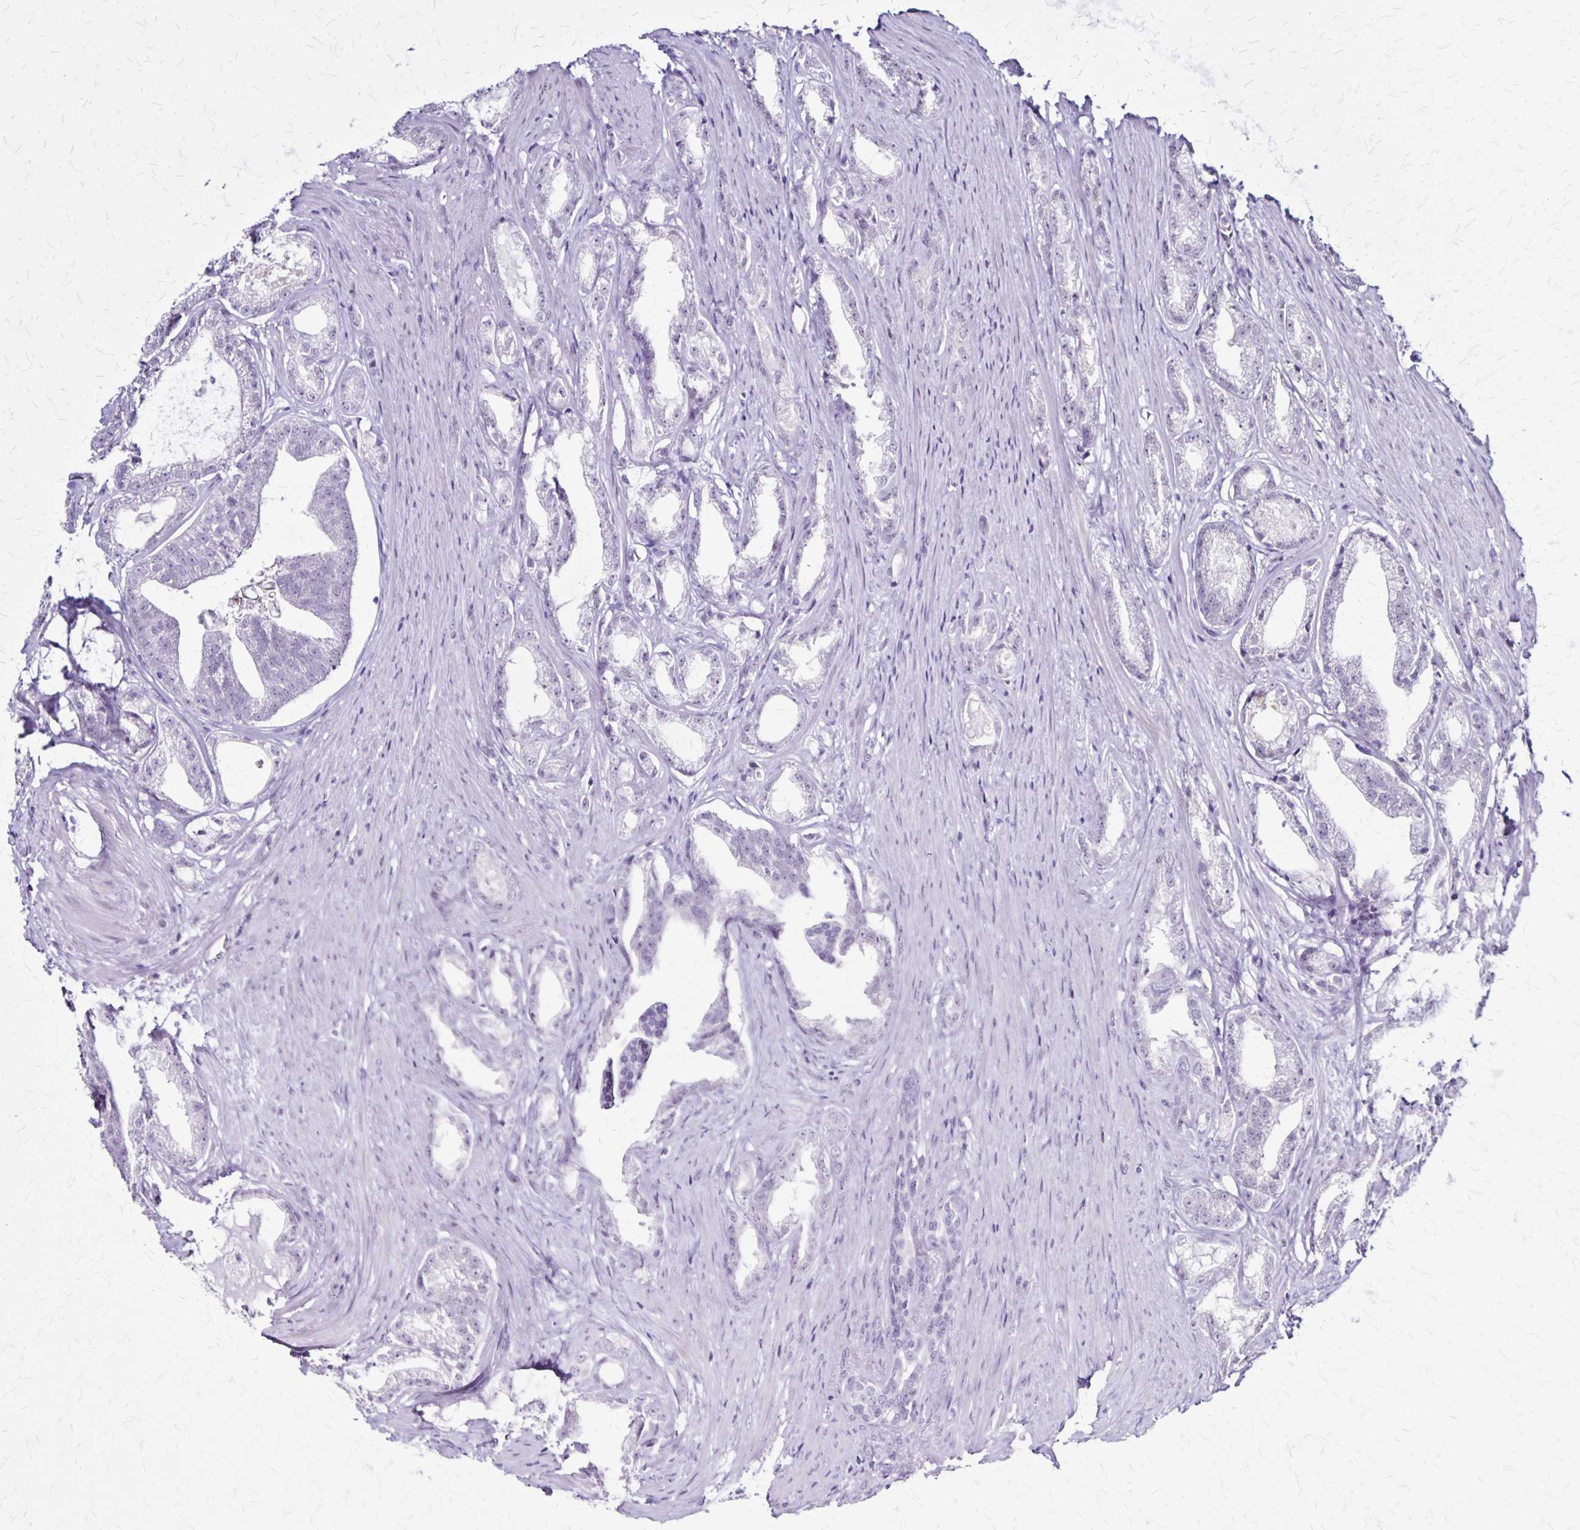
{"staining": {"intensity": "negative", "quantity": "none", "location": "none"}, "tissue": "prostate cancer", "cell_type": "Tumor cells", "image_type": "cancer", "snomed": [{"axis": "morphology", "description": "Adenocarcinoma, Low grade"}, {"axis": "topography", "description": "Prostate"}], "caption": "The micrograph exhibits no staining of tumor cells in adenocarcinoma (low-grade) (prostate).", "gene": "PLXNA4", "patient": {"sex": "male", "age": 65}}